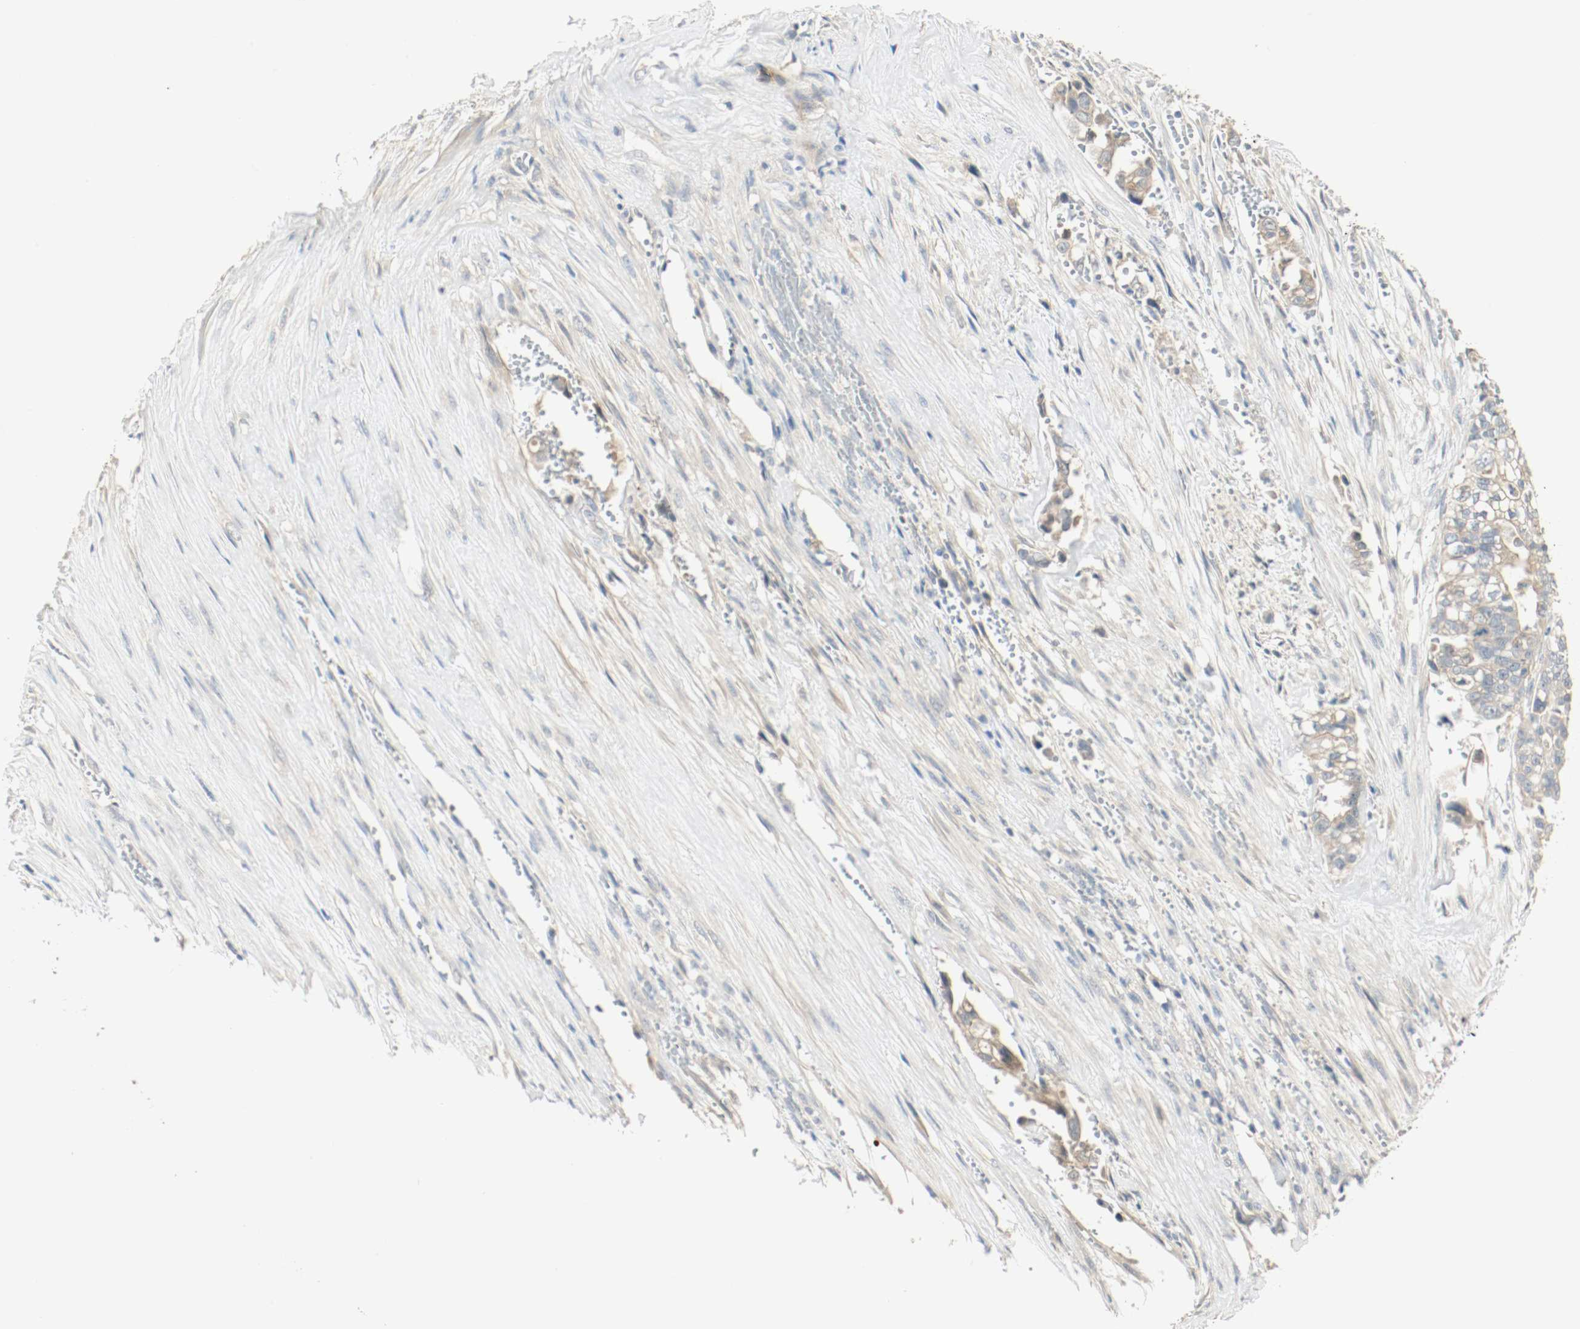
{"staining": {"intensity": "weak", "quantity": ">75%", "location": "cytoplasmic/membranous"}, "tissue": "liver cancer", "cell_type": "Tumor cells", "image_type": "cancer", "snomed": [{"axis": "morphology", "description": "Cholangiocarcinoma"}, {"axis": "topography", "description": "Liver"}], "caption": "IHC (DAB (3,3'-diaminobenzidine)) staining of human liver cholangiocarcinoma demonstrates weak cytoplasmic/membranous protein expression in approximately >75% of tumor cells.", "gene": "MELTF", "patient": {"sex": "female", "age": 70}}